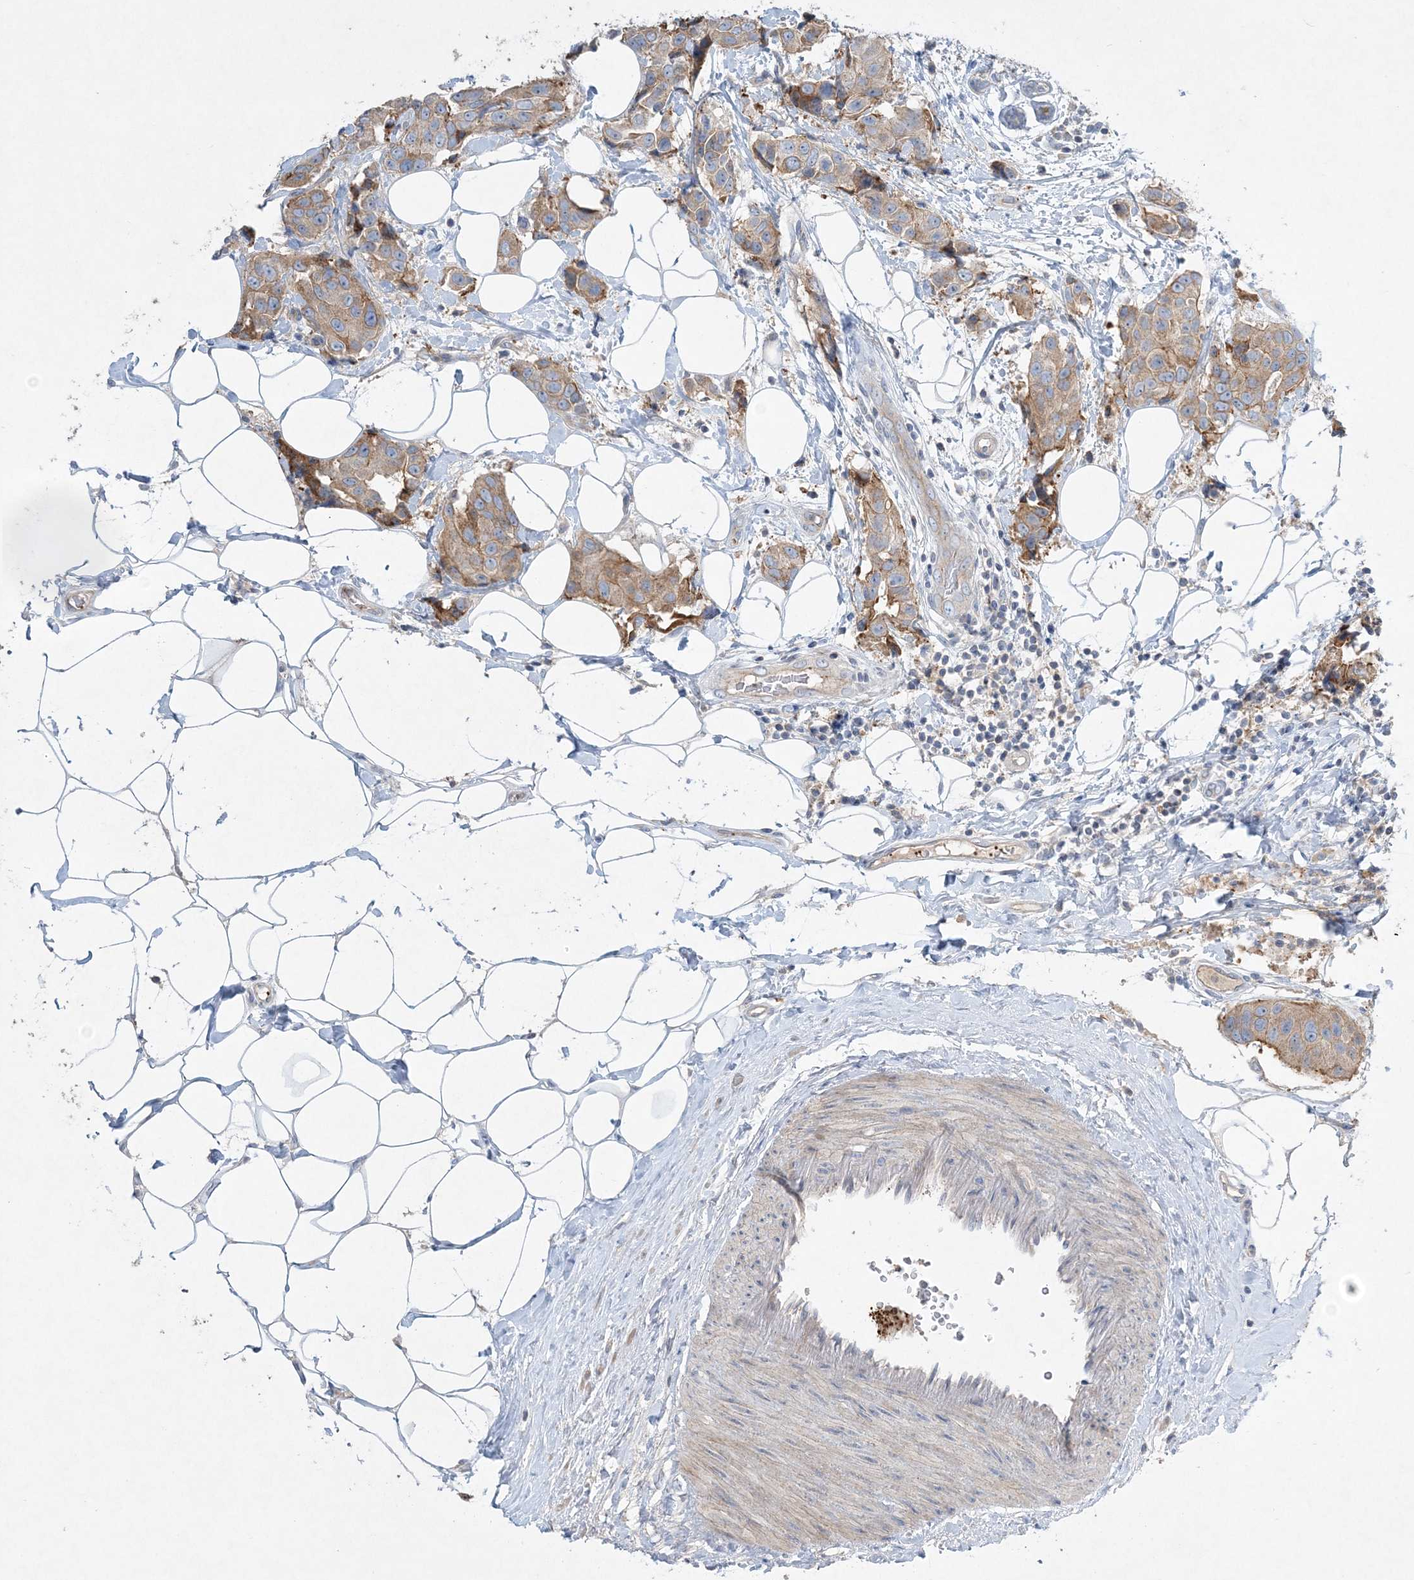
{"staining": {"intensity": "weak", "quantity": "25%-75%", "location": "cytoplasmic/membranous"}, "tissue": "breast cancer", "cell_type": "Tumor cells", "image_type": "cancer", "snomed": [{"axis": "morphology", "description": "Normal tissue, NOS"}, {"axis": "morphology", "description": "Duct carcinoma"}, {"axis": "topography", "description": "Breast"}], "caption": "An image of human intraductal carcinoma (breast) stained for a protein demonstrates weak cytoplasmic/membranous brown staining in tumor cells.", "gene": "ADCK2", "patient": {"sex": "female", "age": 39}}